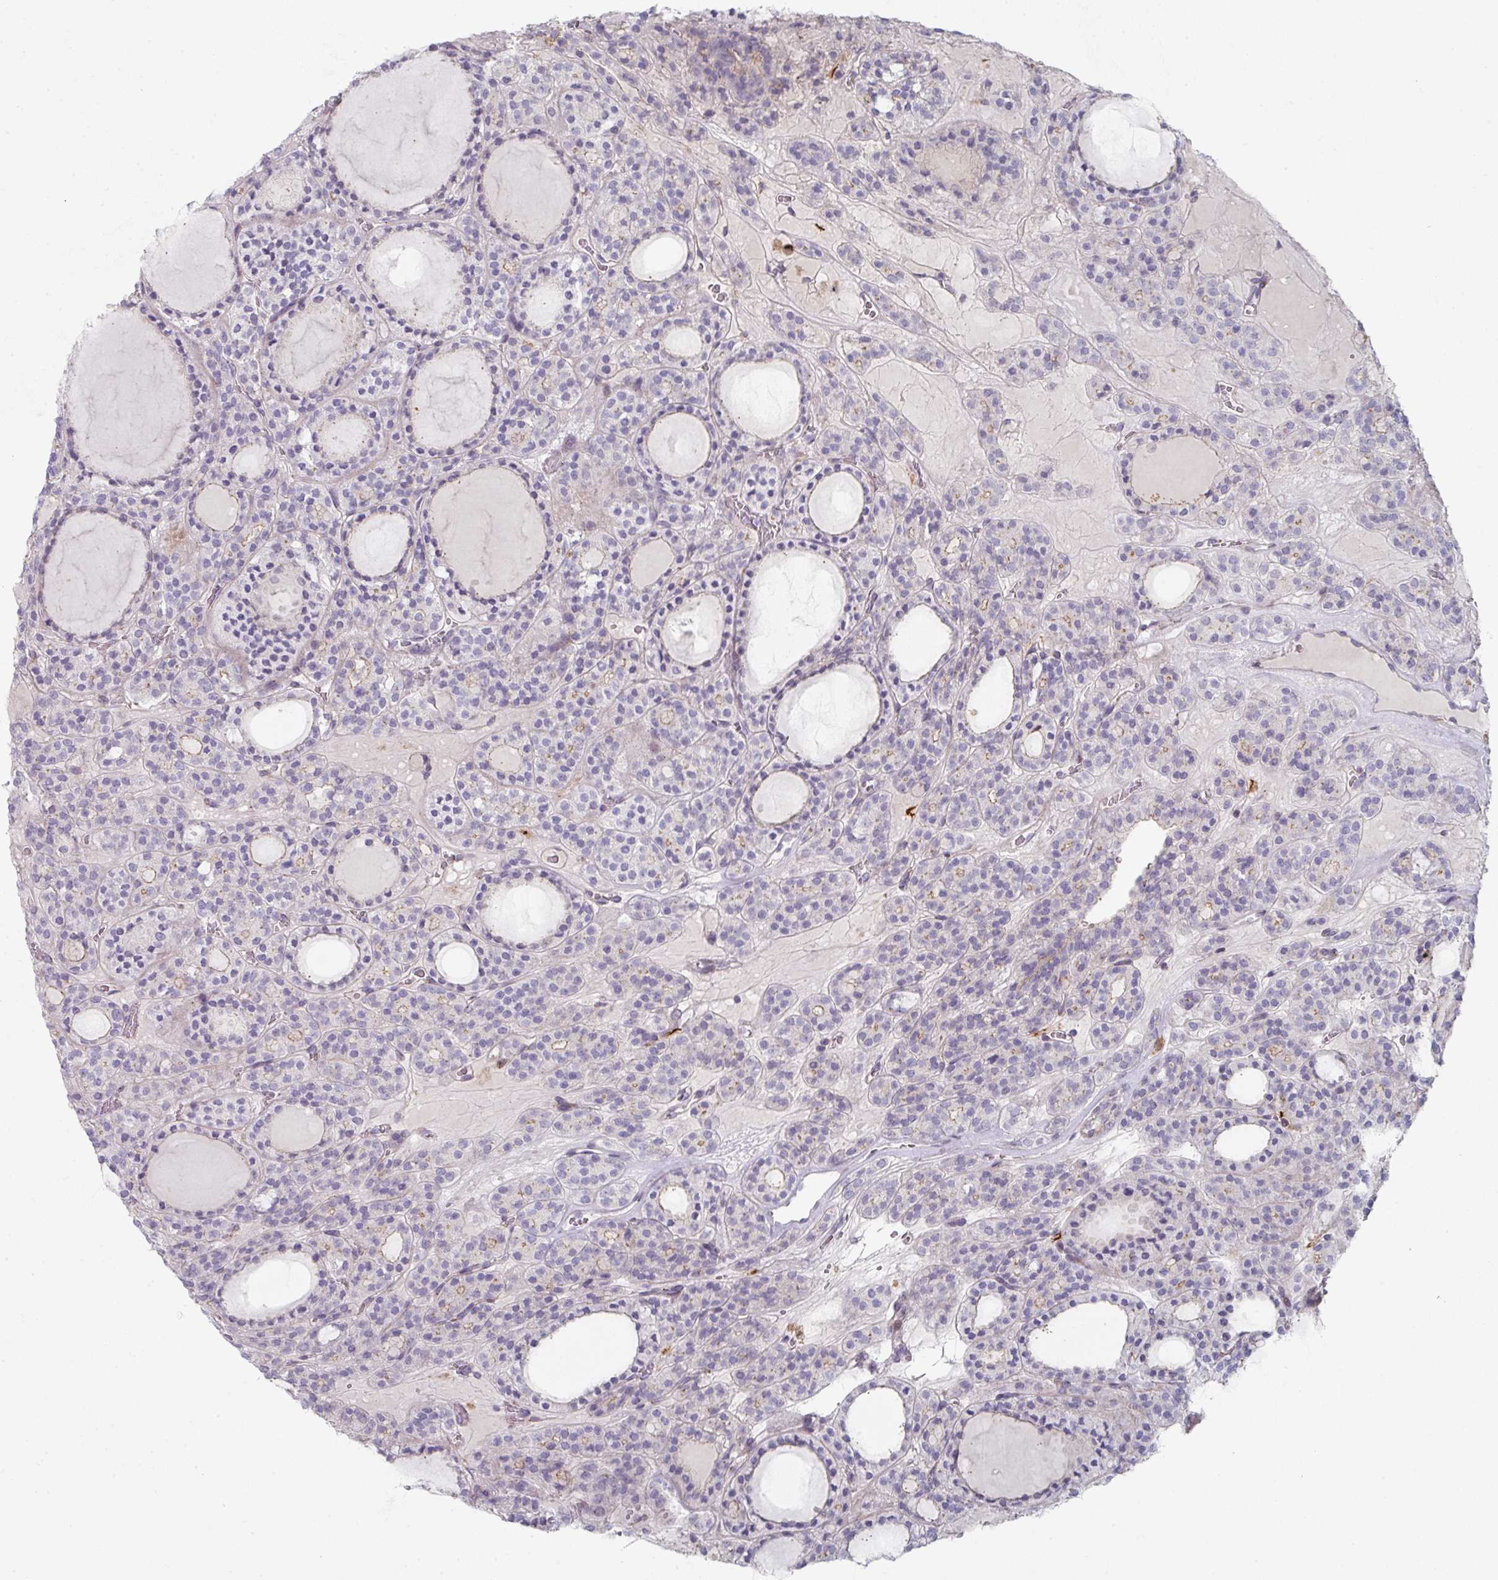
{"staining": {"intensity": "negative", "quantity": "none", "location": "none"}, "tissue": "thyroid cancer", "cell_type": "Tumor cells", "image_type": "cancer", "snomed": [{"axis": "morphology", "description": "Follicular adenoma carcinoma, NOS"}, {"axis": "topography", "description": "Thyroid gland"}], "caption": "Immunohistochemical staining of human thyroid follicular adenoma carcinoma shows no significant positivity in tumor cells.", "gene": "WSB2", "patient": {"sex": "female", "age": 63}}